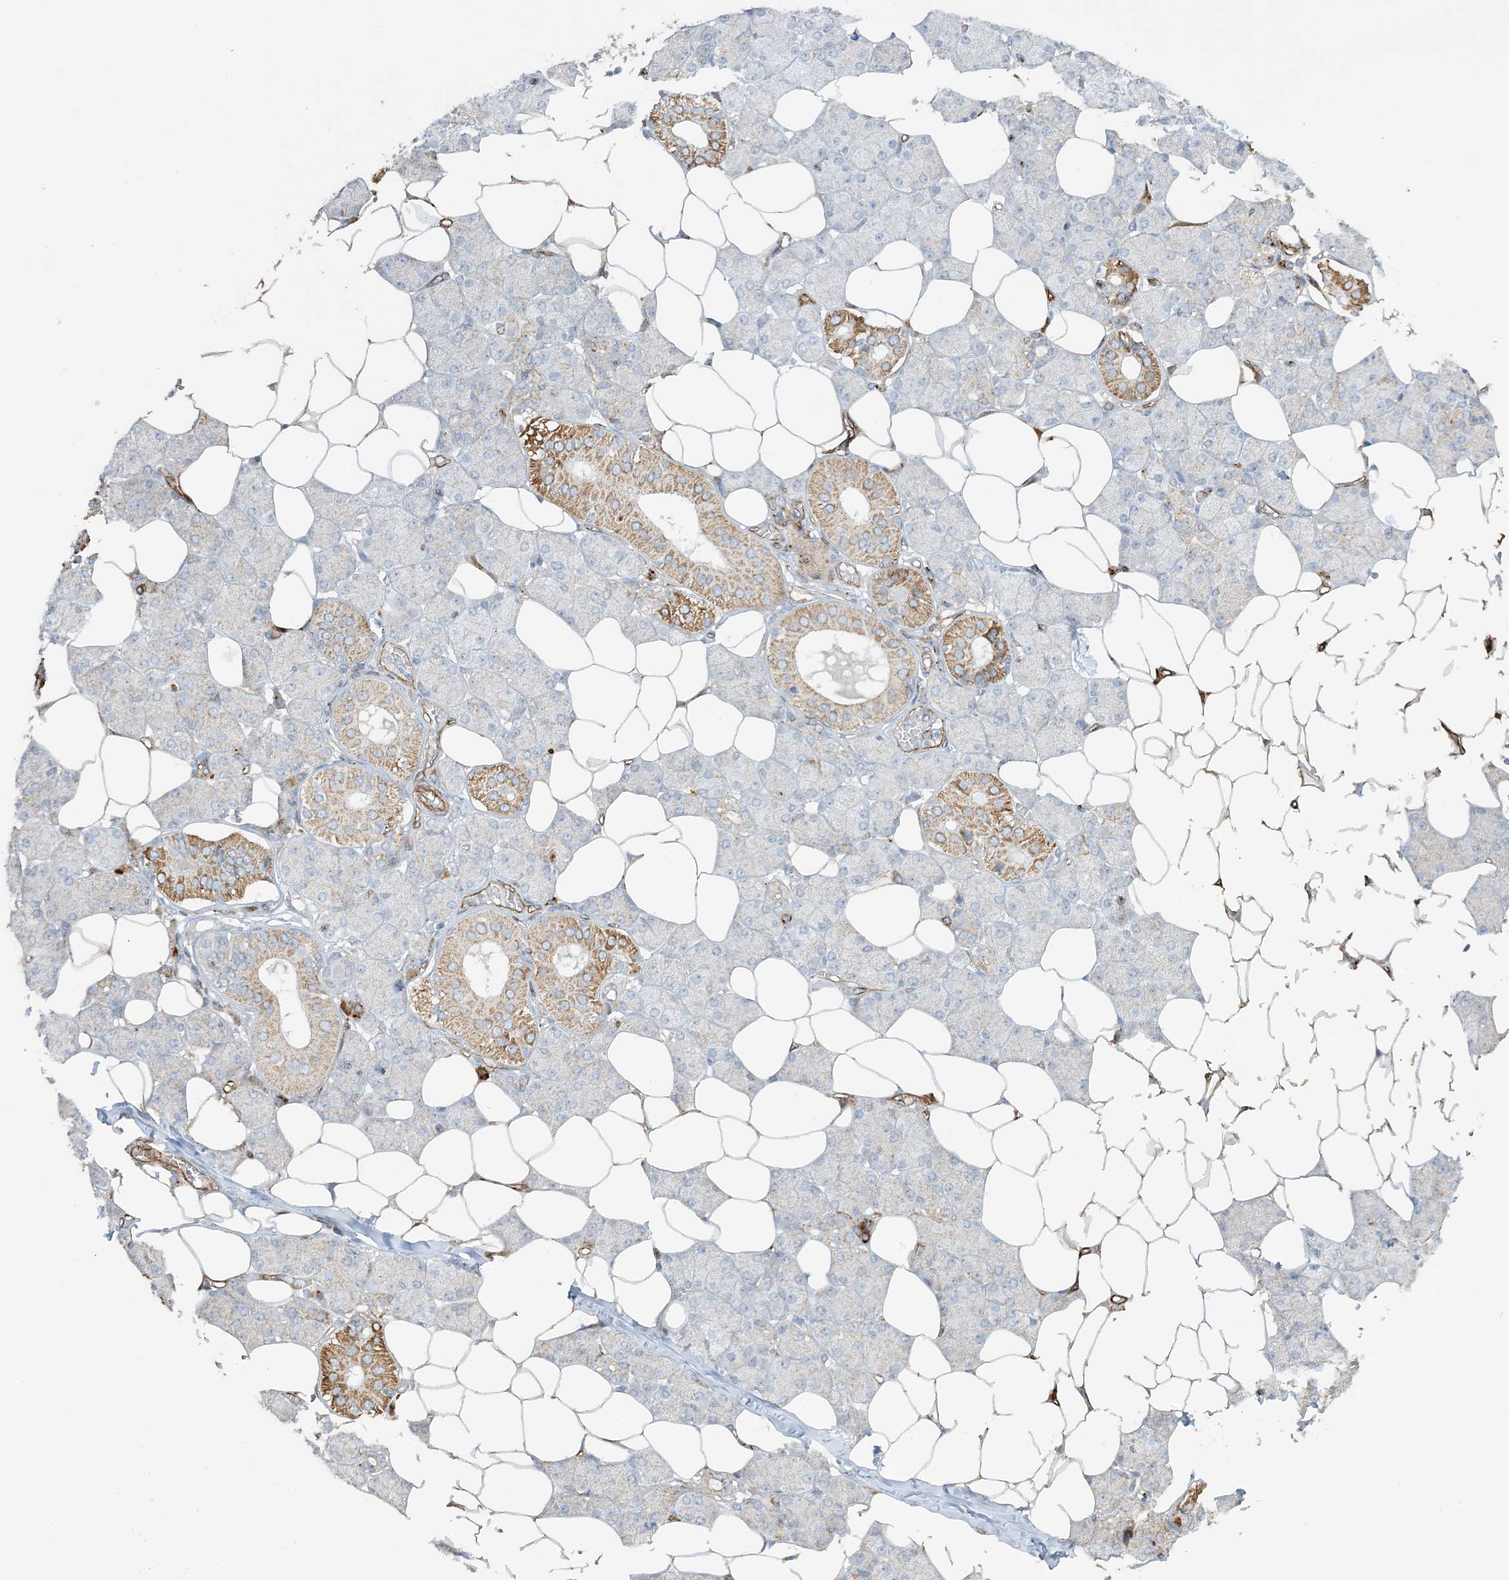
{"staining": {"intensity": "moderate", "quantity": "25%-75%", "location": "cytoplasmic/membranous"}, "tissue": "salivary gland", "cell_type": "Glandular cells", "image_type": "normal", "snomed": [{"axis": "morphology", "description": "Normal tissue, NOS"}, {"axis": "topography", "description": "Salivary gland"}], "caption": "About 25%-75% of glandular cells in normal salivary gland display moderate cytoplasmic/membranous protein expression as visualized by brown immunohistochemical staining.", "gene": "AGA", "patient": {"sex": "female", "age": 33}}